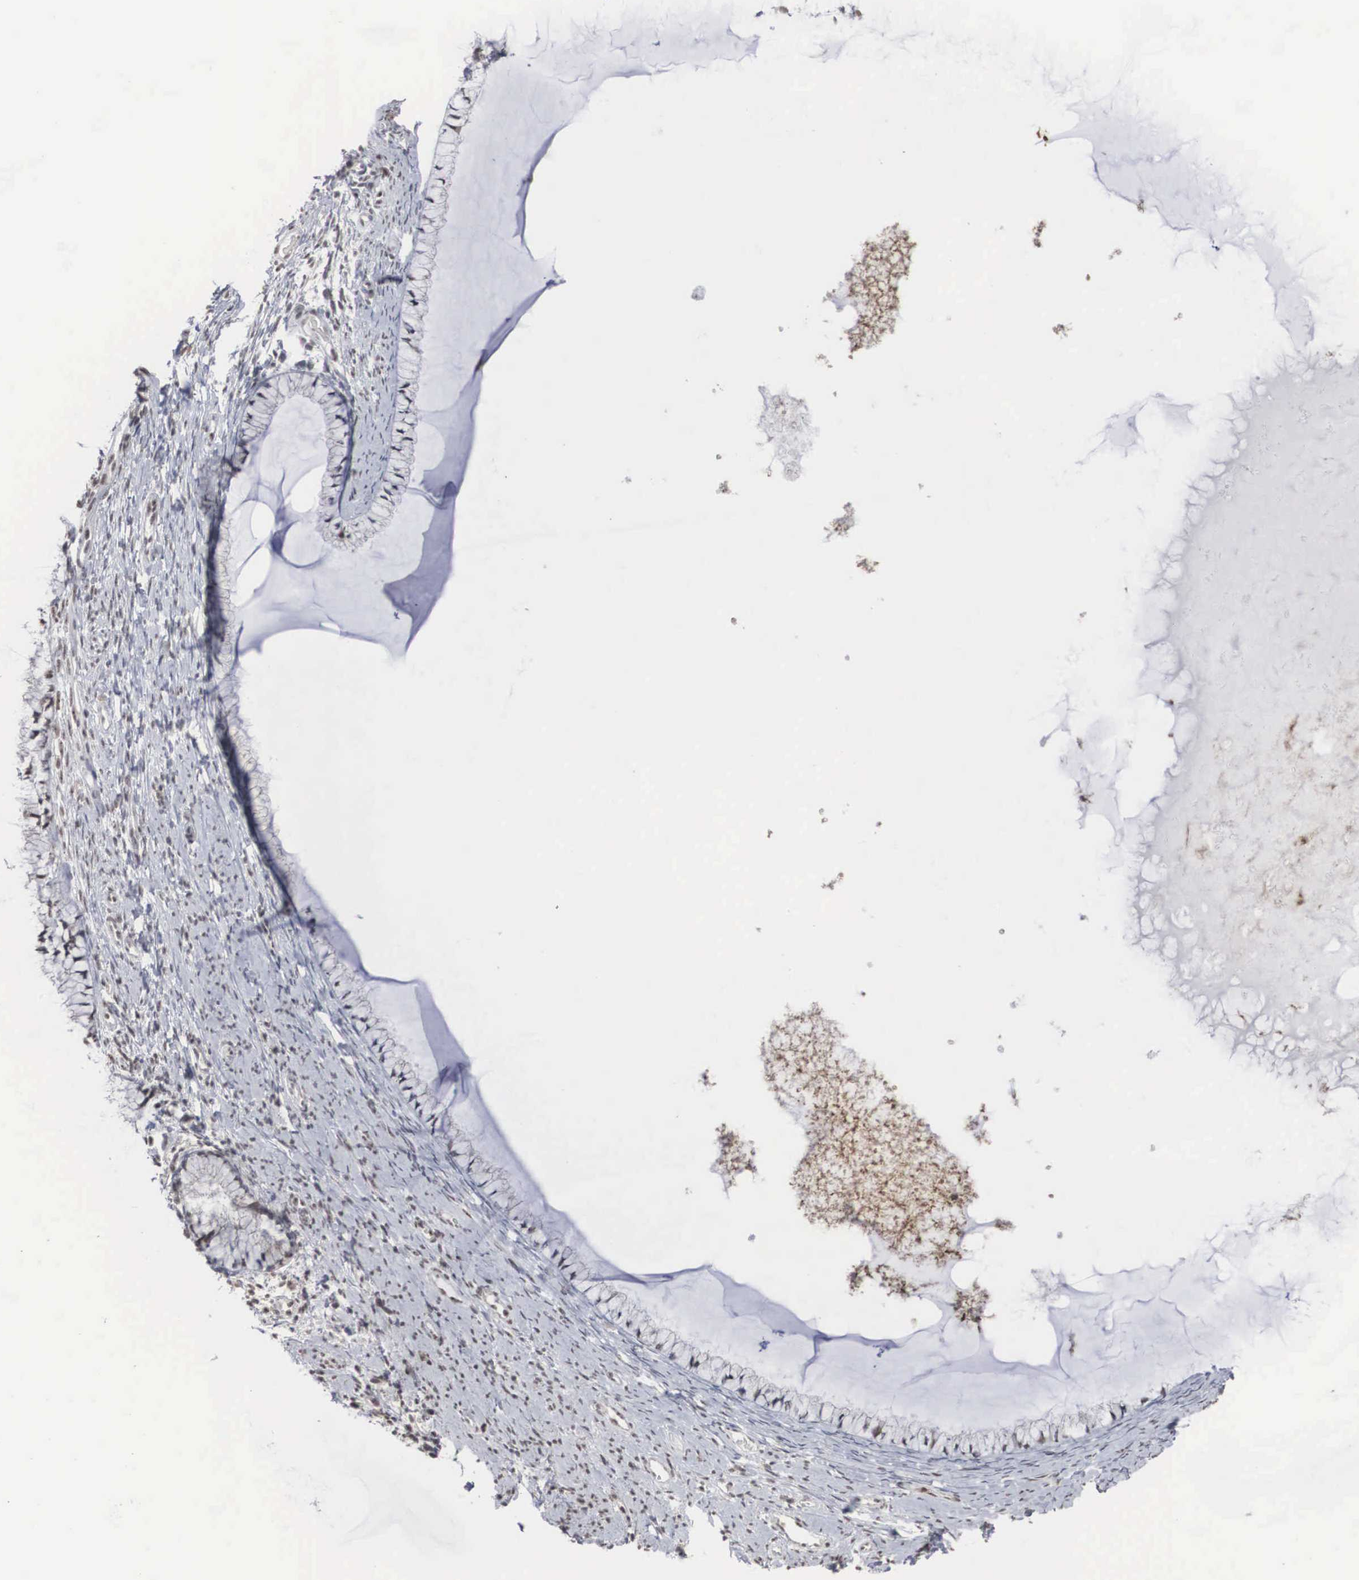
{"staining": {"intensity": "negative", "quantity": "none", "location": "none"}, "tissue": "cervix", "cell_type": "Glandular cells", "image_type": "normal", "snomed": [{"axis": "morphology", "description": "Normal tissue, NOS"}, {"axis": "topography", "description": "Cervix"}], "caption": "This photomicrograph is of normal cervix stained with immunohistochemistry to label a protein in brown with the nuclei are counter-stained blue. There is no positivity in glandular cells.", "gene": "AUTS2", "patient": {"sex": "female", "age": 82}}